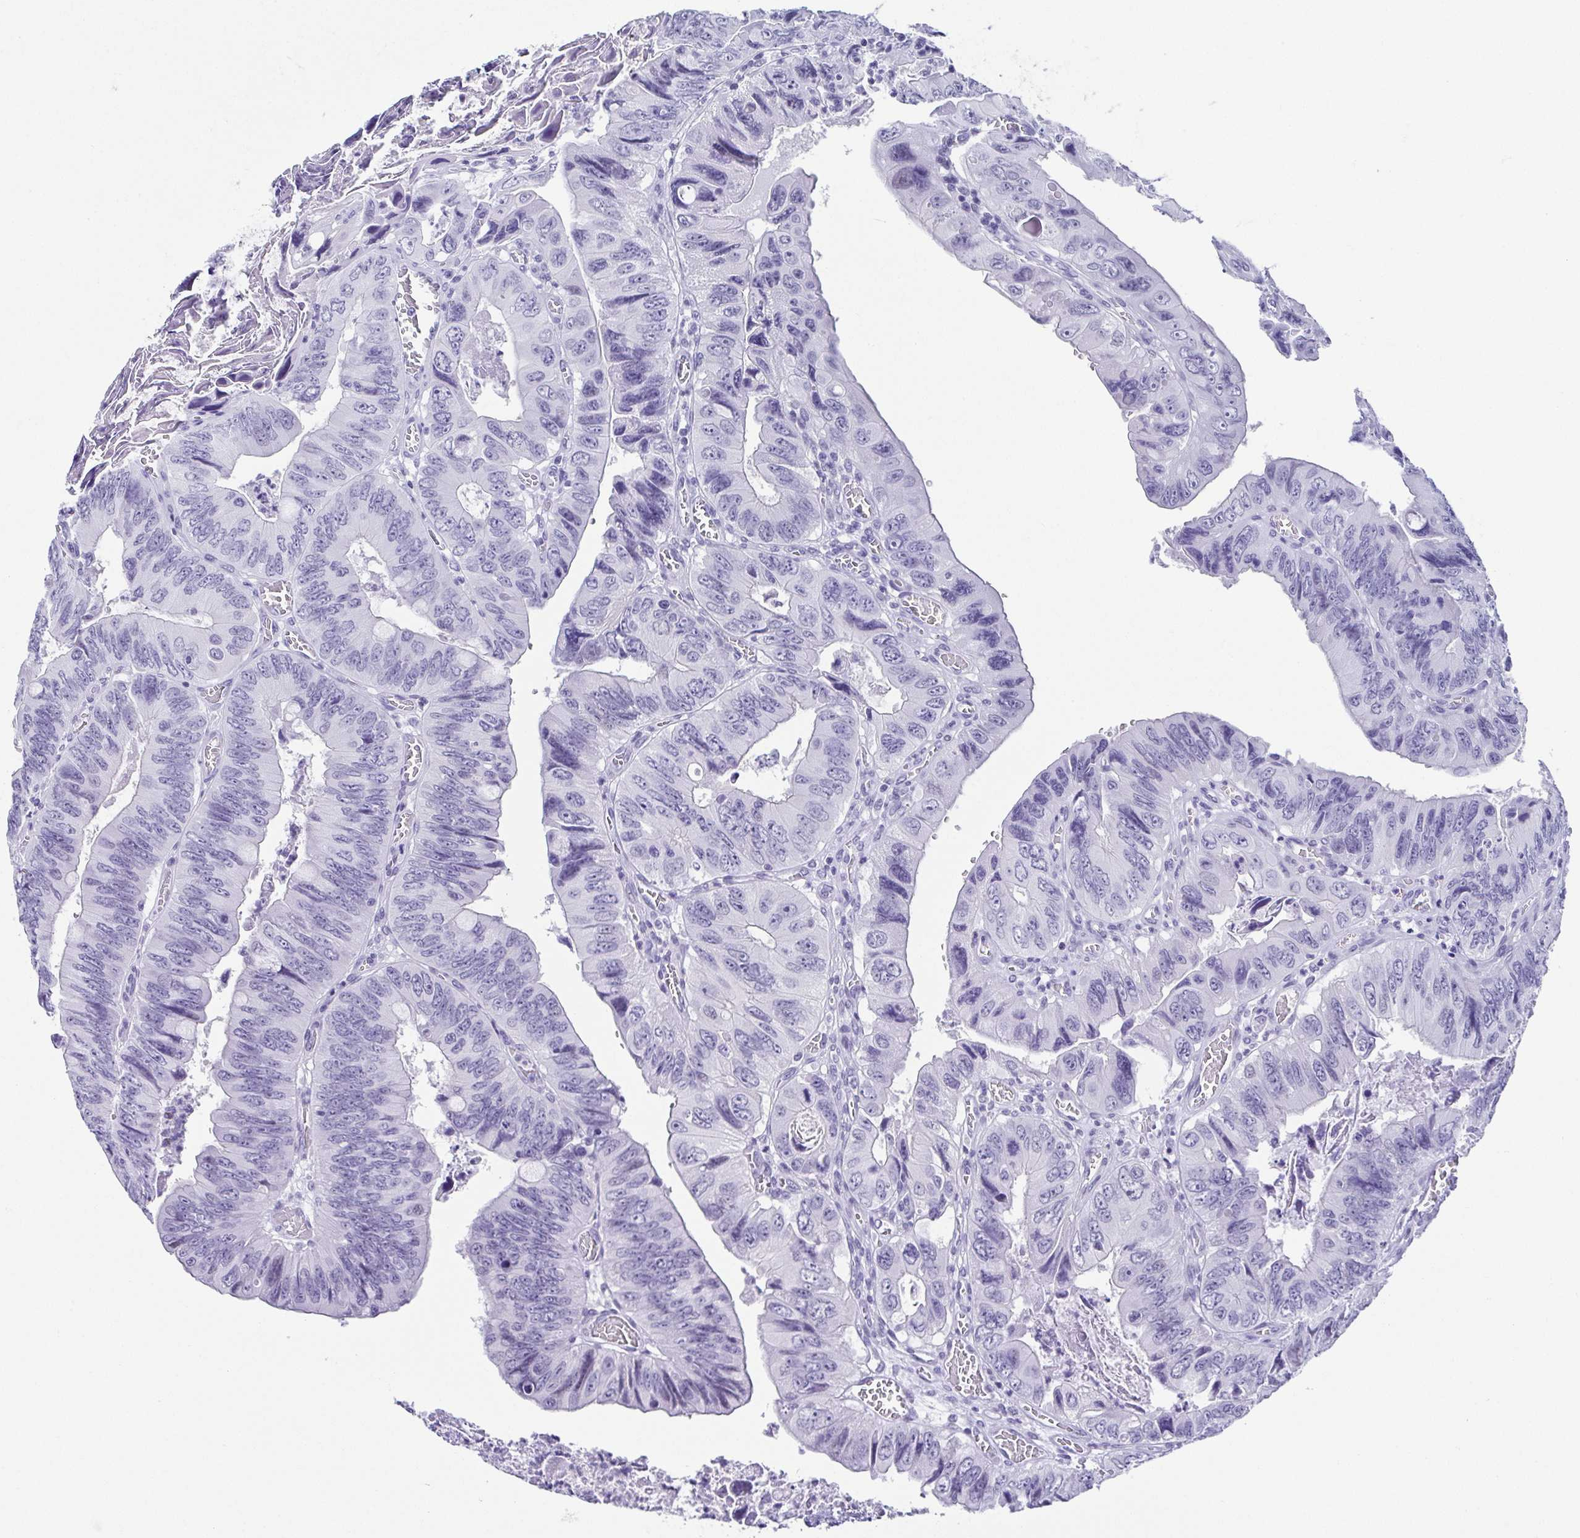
{"staining": {"intensity": "negative", "quantity": "none", "location": "none"}, "tissue": "colorectal cancer", "cell_type": "Tumor cells", "image_type": "cancer", "snomed": [{"axis": "morphology", "description": "Adenocarcinoma, NOS"}, {"axis": "topography", "description": "Colon"}], "caption": "An immunohistochemistry image of adenocarcinoma (colorectal) is shown. There is no staining in tumor cells of adenocarcinoma (colorectal).", "gene": "ESX1", "patient": {"sex": "female", "age": 84}}